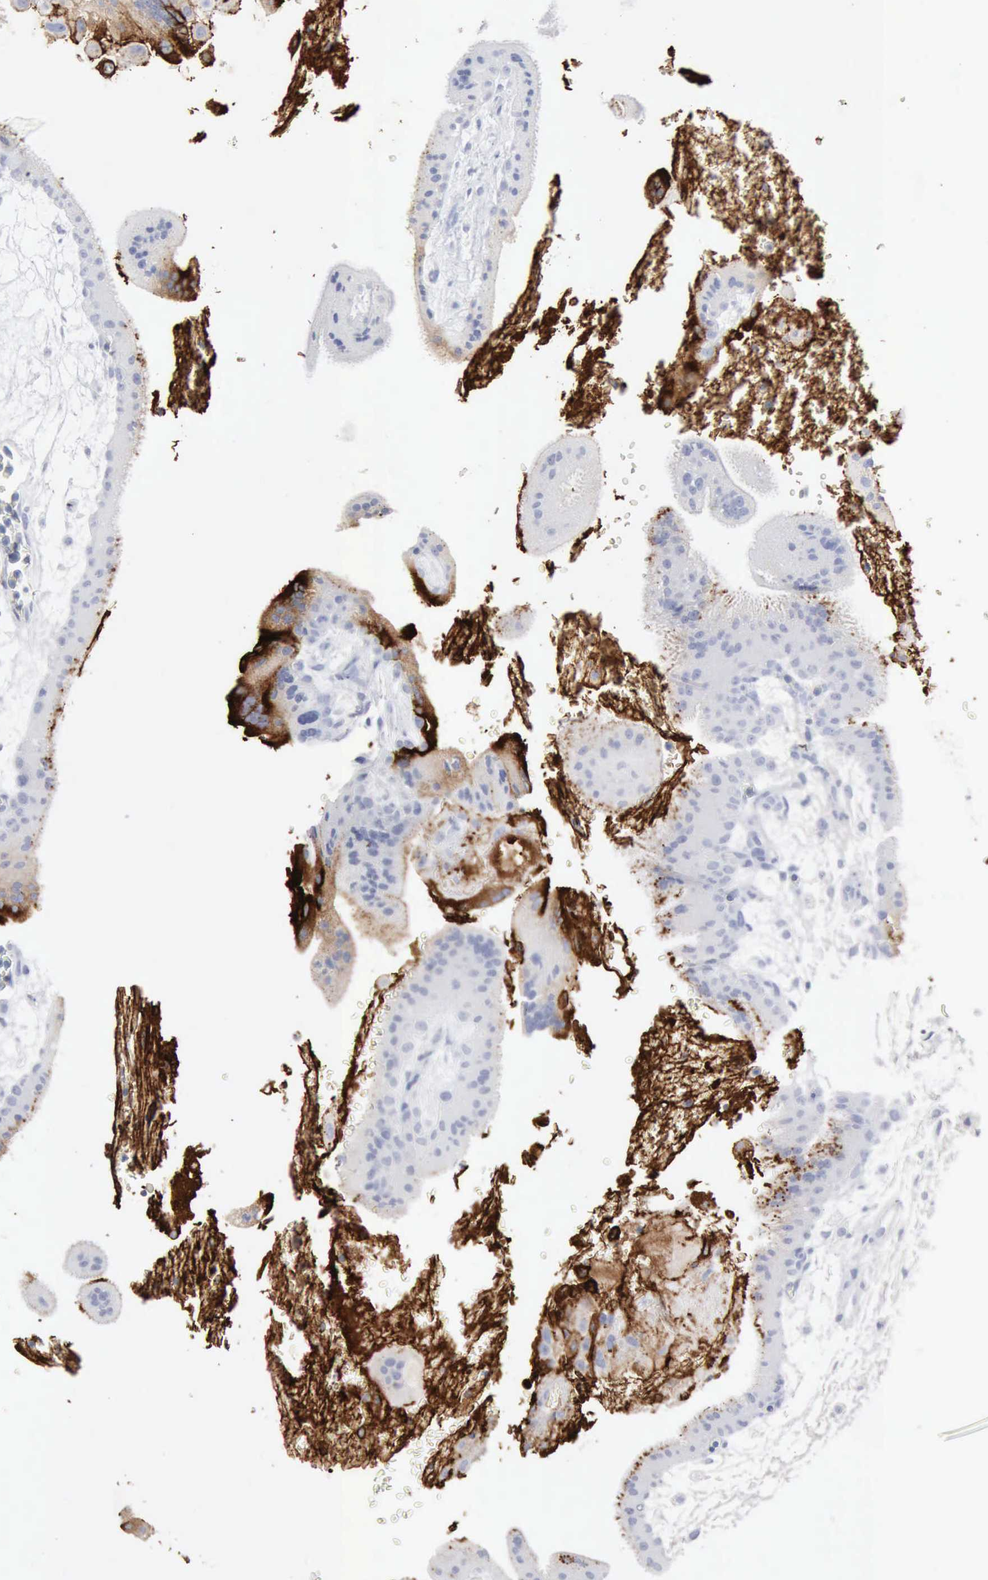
{"staining": {"intensity": "negative", "quantity": "none", "location": "none"}, "tissue": "placenta", "cell_type": "Decidual cells", "image_type": "normal", "snomed": [{"axis": "morphology", "description": "Normal tissue, NOS"}, {"axis": "topography", "description": "Placenta"}], "caption": "This is a image of immunohistochemistry (IHC) staining of benign placenta, which shows no staining in decidual cells.", "gene": "C4BPA", "patient": {"sex": "female", "age": 35}}